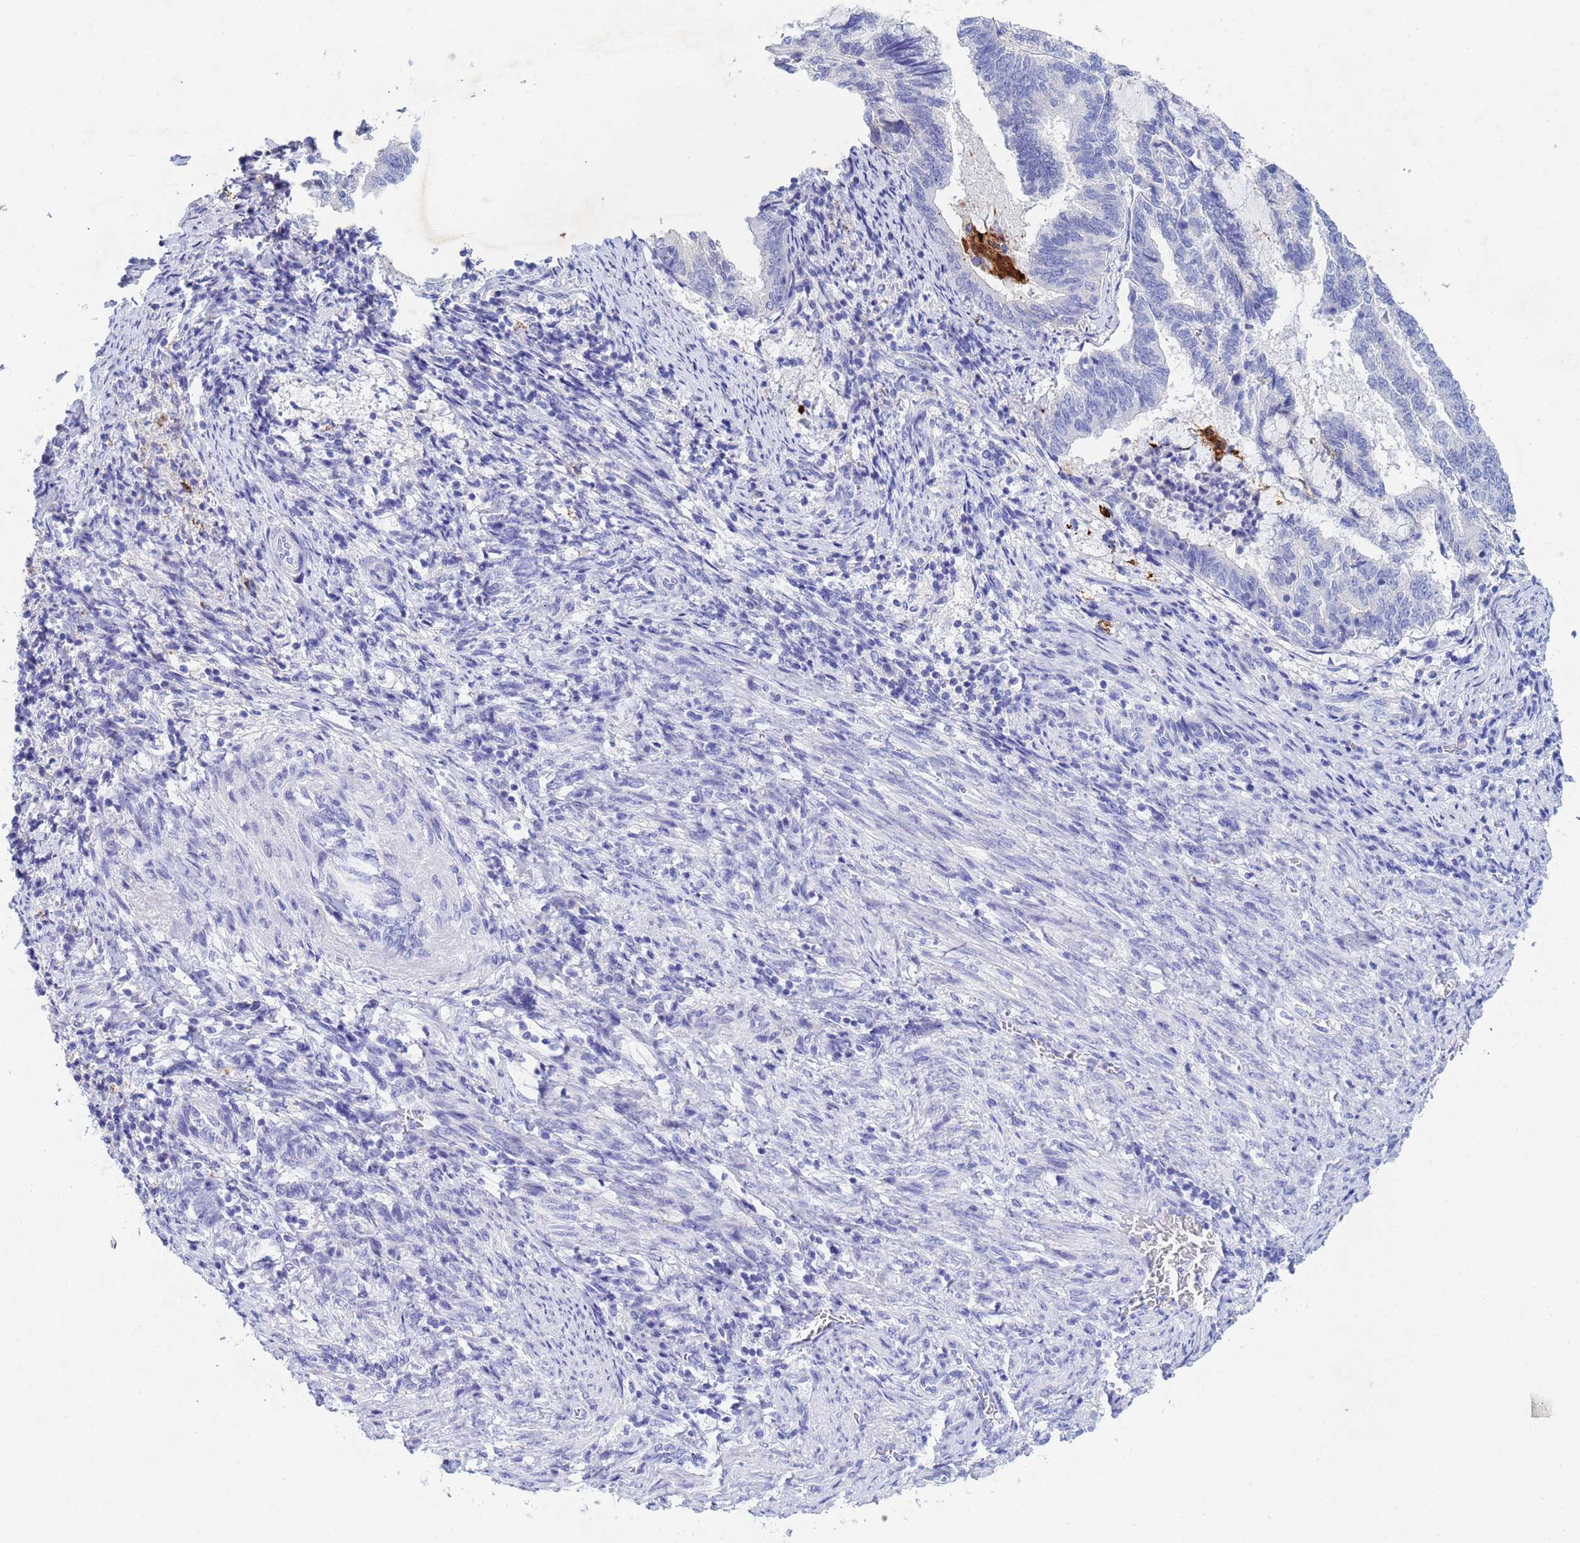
{"staining": {"intensity": "negative", "quantity": "none", "location": "none"}, "tissue": "endometrial cancer", "cell_type": "Tumor cells", "image_type": "cancer", "snomed": [{"axis": "morphology", "description": "Adenocarcinoma, NOS"}, {"axis": "topography", "description": "Endometrium"}], "caption": "IHC image of human endometrial cancer stained for a protein (brown), which demonstrates no staining in tumor cells.", "gene": "CSTB", "patient": {"sex": "female", "age": 80}}